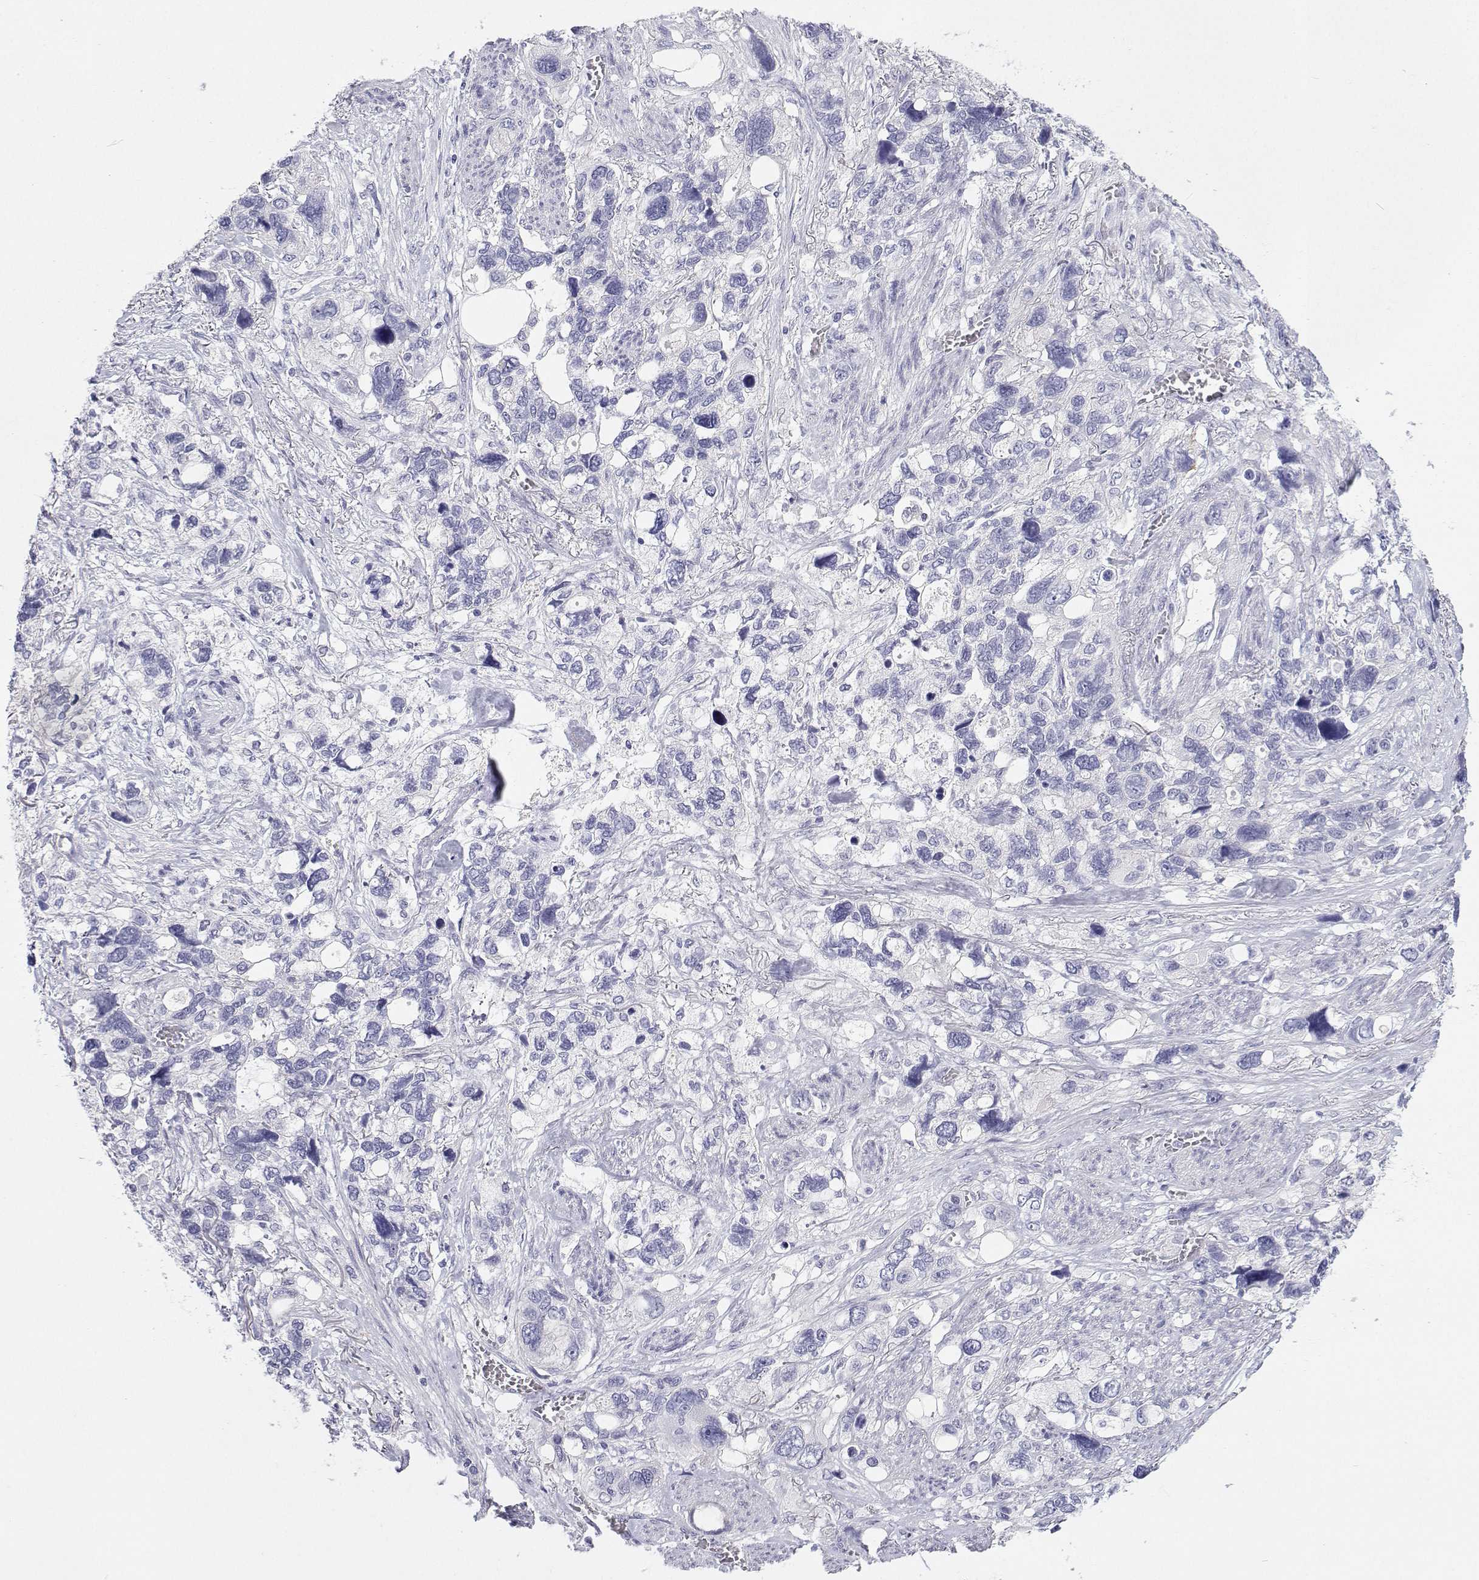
{"staining": {"intensity": "negative", "quantity": "none", "location": "none"}, "tissue": "stomach cancer", "cell_type": "Tumor cells", "image_type": "cancer", "snomed": [{"axis": "morphology", "description": "Adenocarcinoma, NOS"}, {"axis": "topography", "description": "Stomach, upper"}], "caption": "High magnification brightfield microscopy of stomach adenocarcinoma stained with DAB (3,3'-diaminobenzidine) (brown) and counterstained with hematoxylin (blue): tumor cells show no significant positivity.", "gene": "BHMT", "patient": {"sex": "female", "age": 81}}